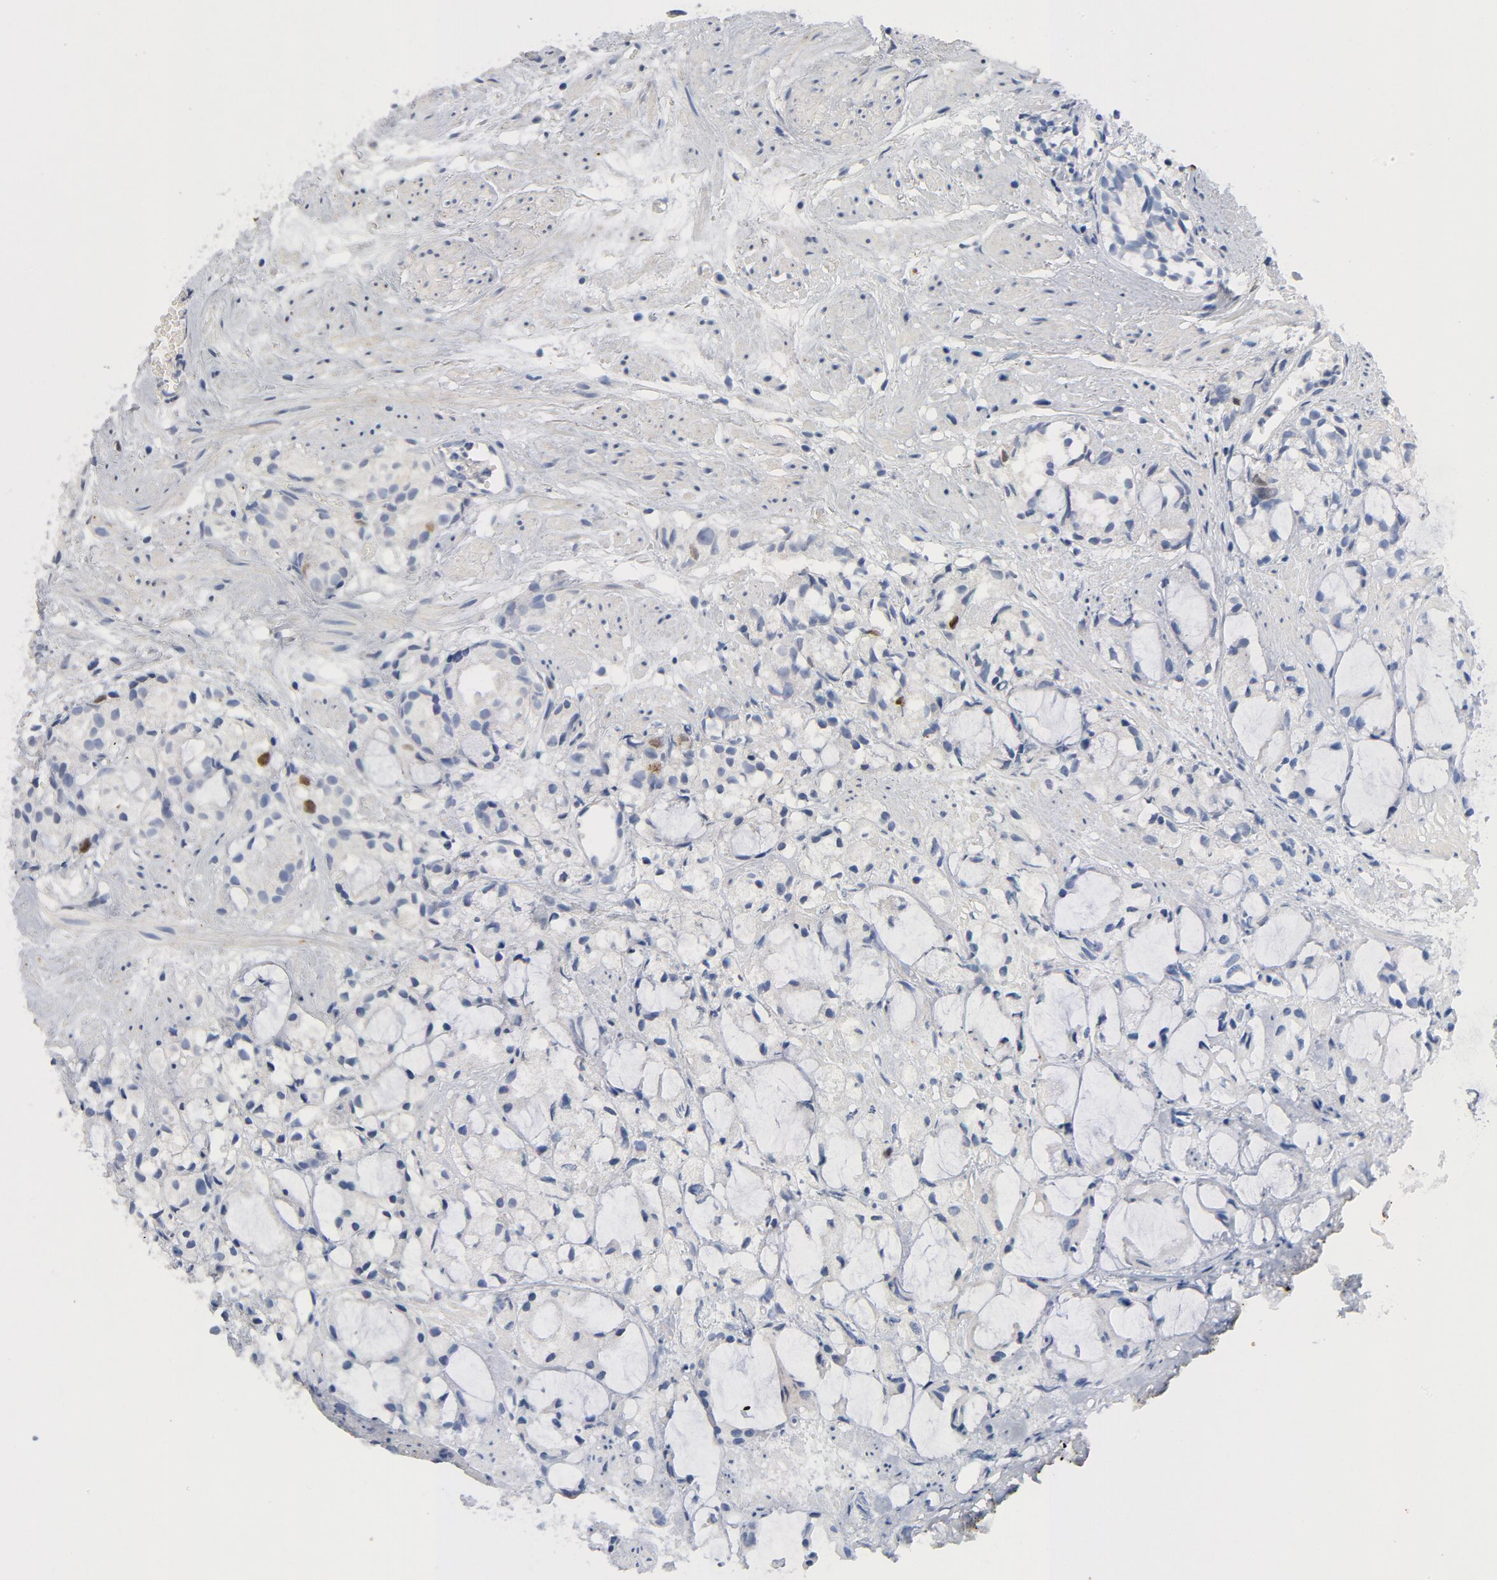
{"staining": {"intensity": "moderate", "quantity": "<25%", "location": "nuclear"}, "tissue": "prostate cancer", "cell_type": "Tumor cells", "image_type": "cancer", "snomed": [{"axis": "morphology", "description": "Adenocarcinoma, High grade"}, {"axis": "topography", "description": "Prostate"}], "caption": "Protein staining demonstrates moderate nuclear positivity in about <25% of tumor cells in prostate high-grade adenocarcinoma. (DAB (3,3'-diaminobenzidine) IHC, brown staining for protein, blue staining for nuclei).", "gene": "BIRC5", "patient": {"sex": "male", "age": 85}}